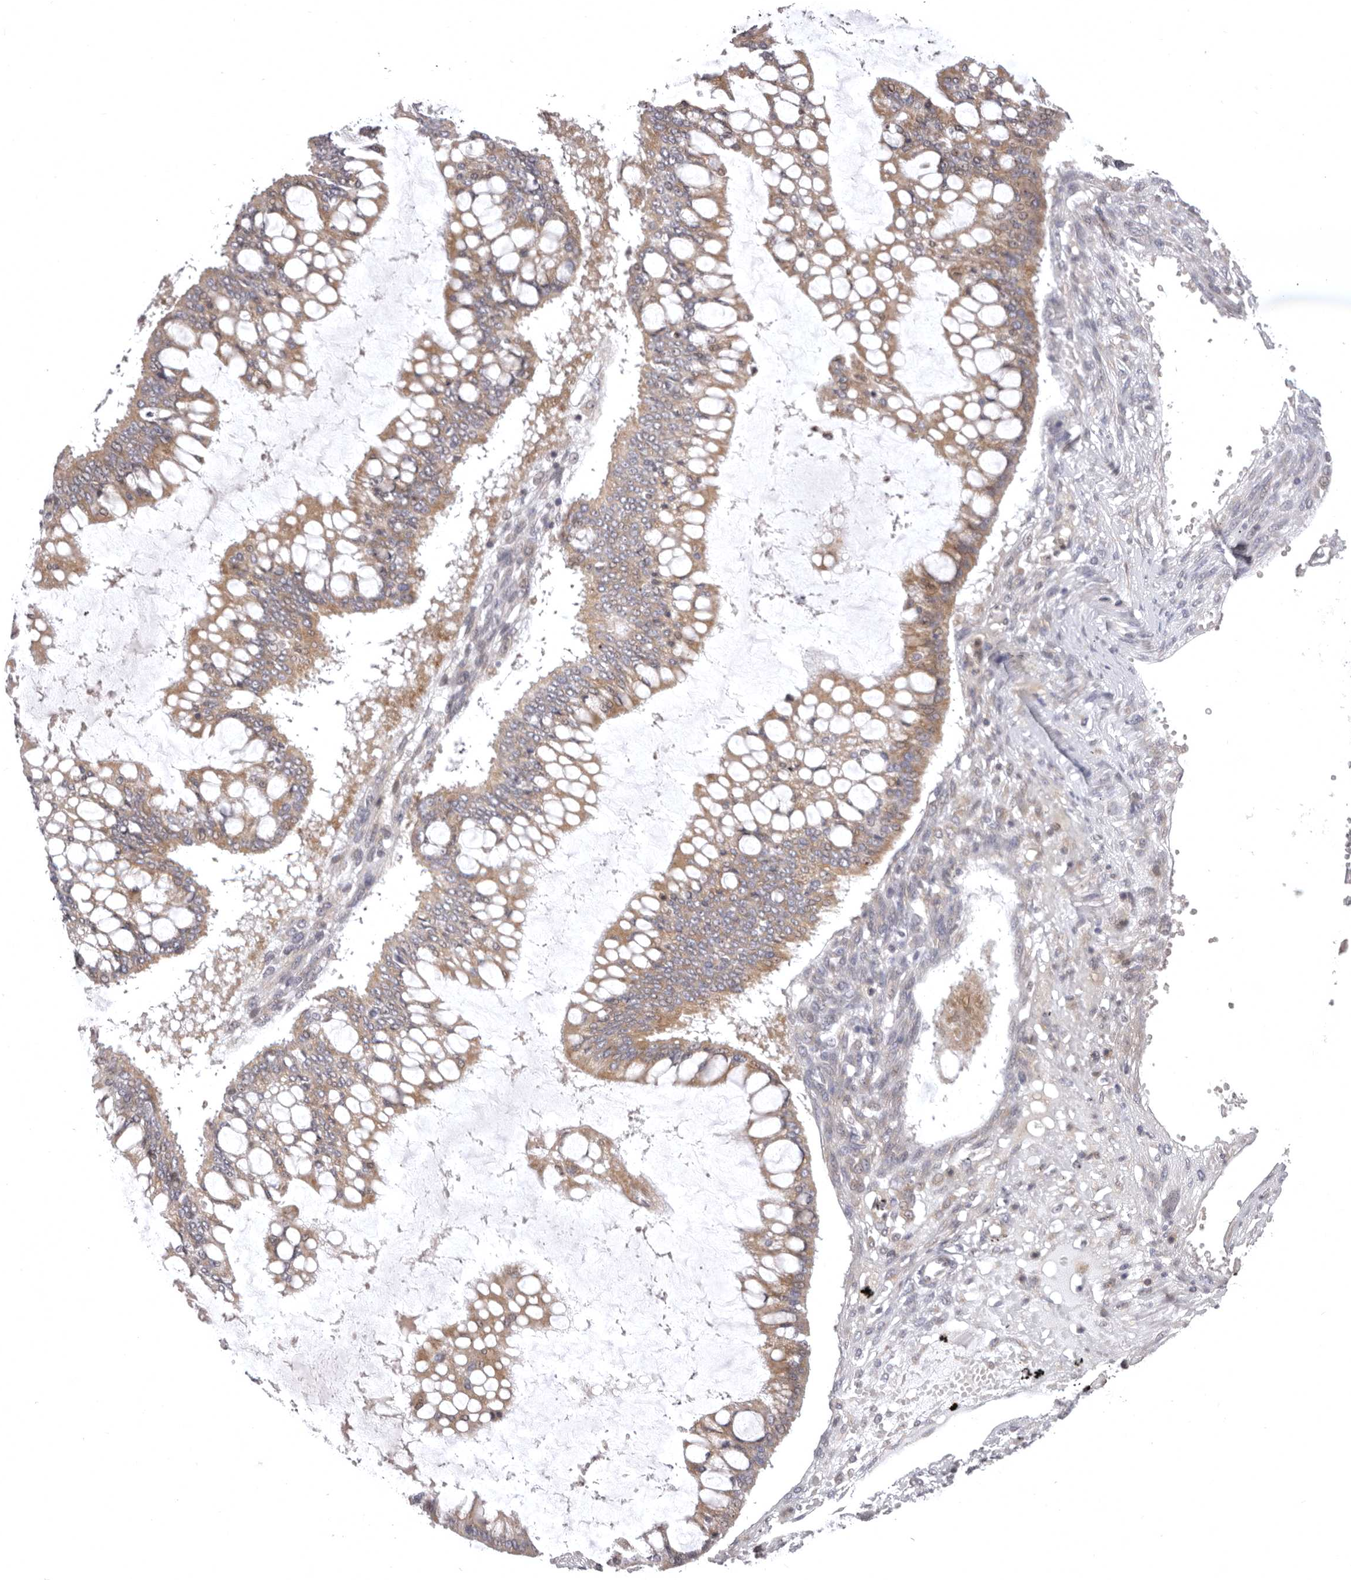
{"staining": {"intensity": "moderate", "quantity": ">75%", "location": "cytoplasmic/membranous"}, "tissue": "ovarian cancer", "cell_type": "Tumor cells", "image_type": "cancer", "snomed": [{"axis": "morphology", "description": "Cystadenocarcinoma, mucinous, NOS"}, {"axis": "topography", "description": "Ovary"}], "caption": "Ovarian mucinous cystadenocarcinoma stained with immunohistochemistry (IHC) reveals moderate cytoplasmic/membranous positivity in approximately >75% of tumor cells.", "gene": "AZIN1", "patient": {"sex": "female", "age": 73}}